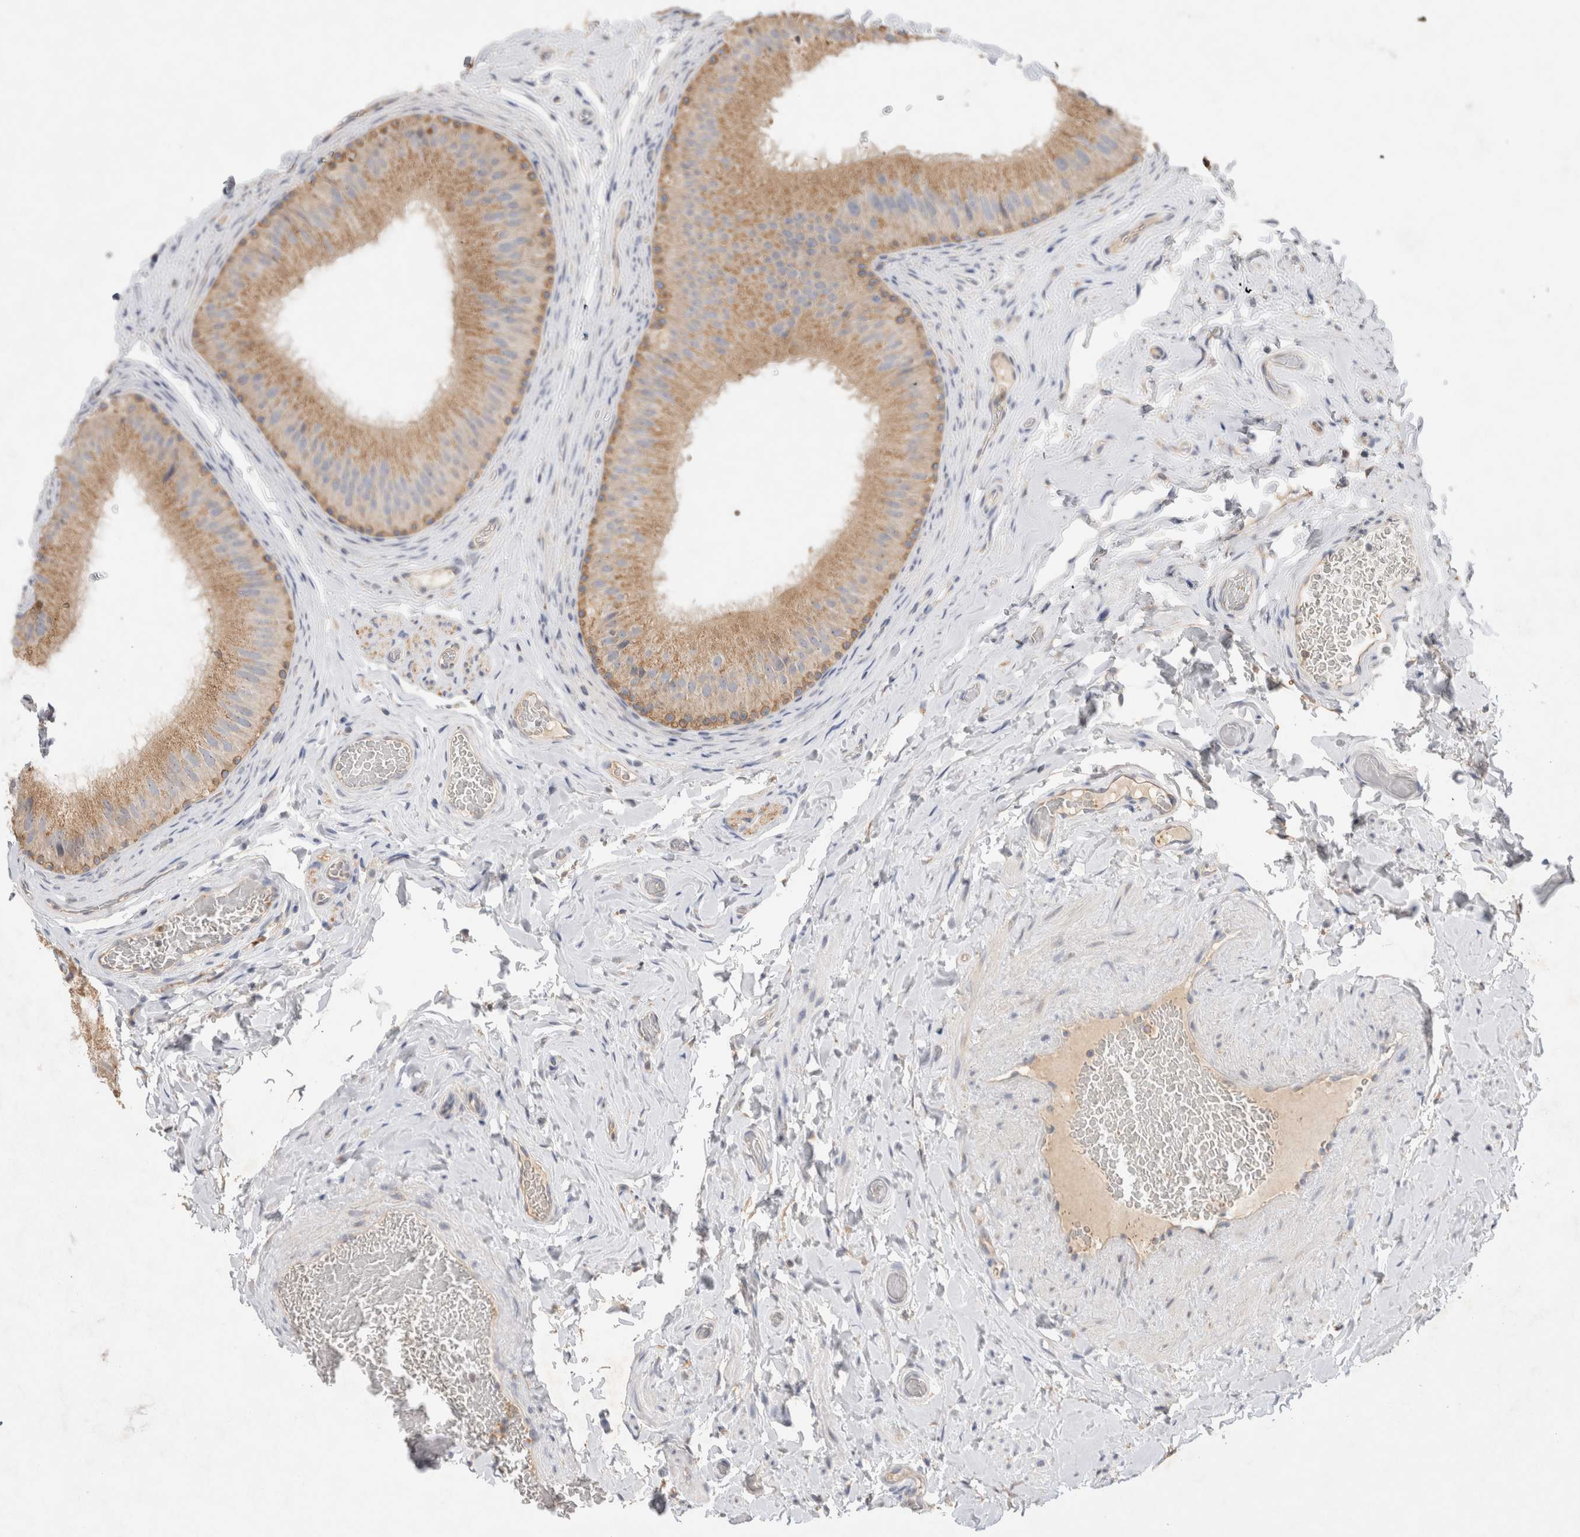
{"staining": {"intensity": "moderate", "quantity": ">75%", "location": "cytoplasmic/membranous"}, "tissue": "epididymis", "cell_type": "Glandular cells", "image_type": "normal", "snomed": [{"axis": "morphology", "description": "Normal tissue, NOS"}, {"axis": "topography", "description": "Vascular tissue"}, {"axis": "topography", "description": "Epididymis"}], "caption": "Protein staining of benign epididymis shows moderate cytoplasmic/membranous staining in about >75% of glandular cells. (DAB (3,3'-diaminobenzidine) = brown stain, brightfield microscopy at high magnification).", "gene": "GAS1", "patient": {"sex": "male", "age": 49}}